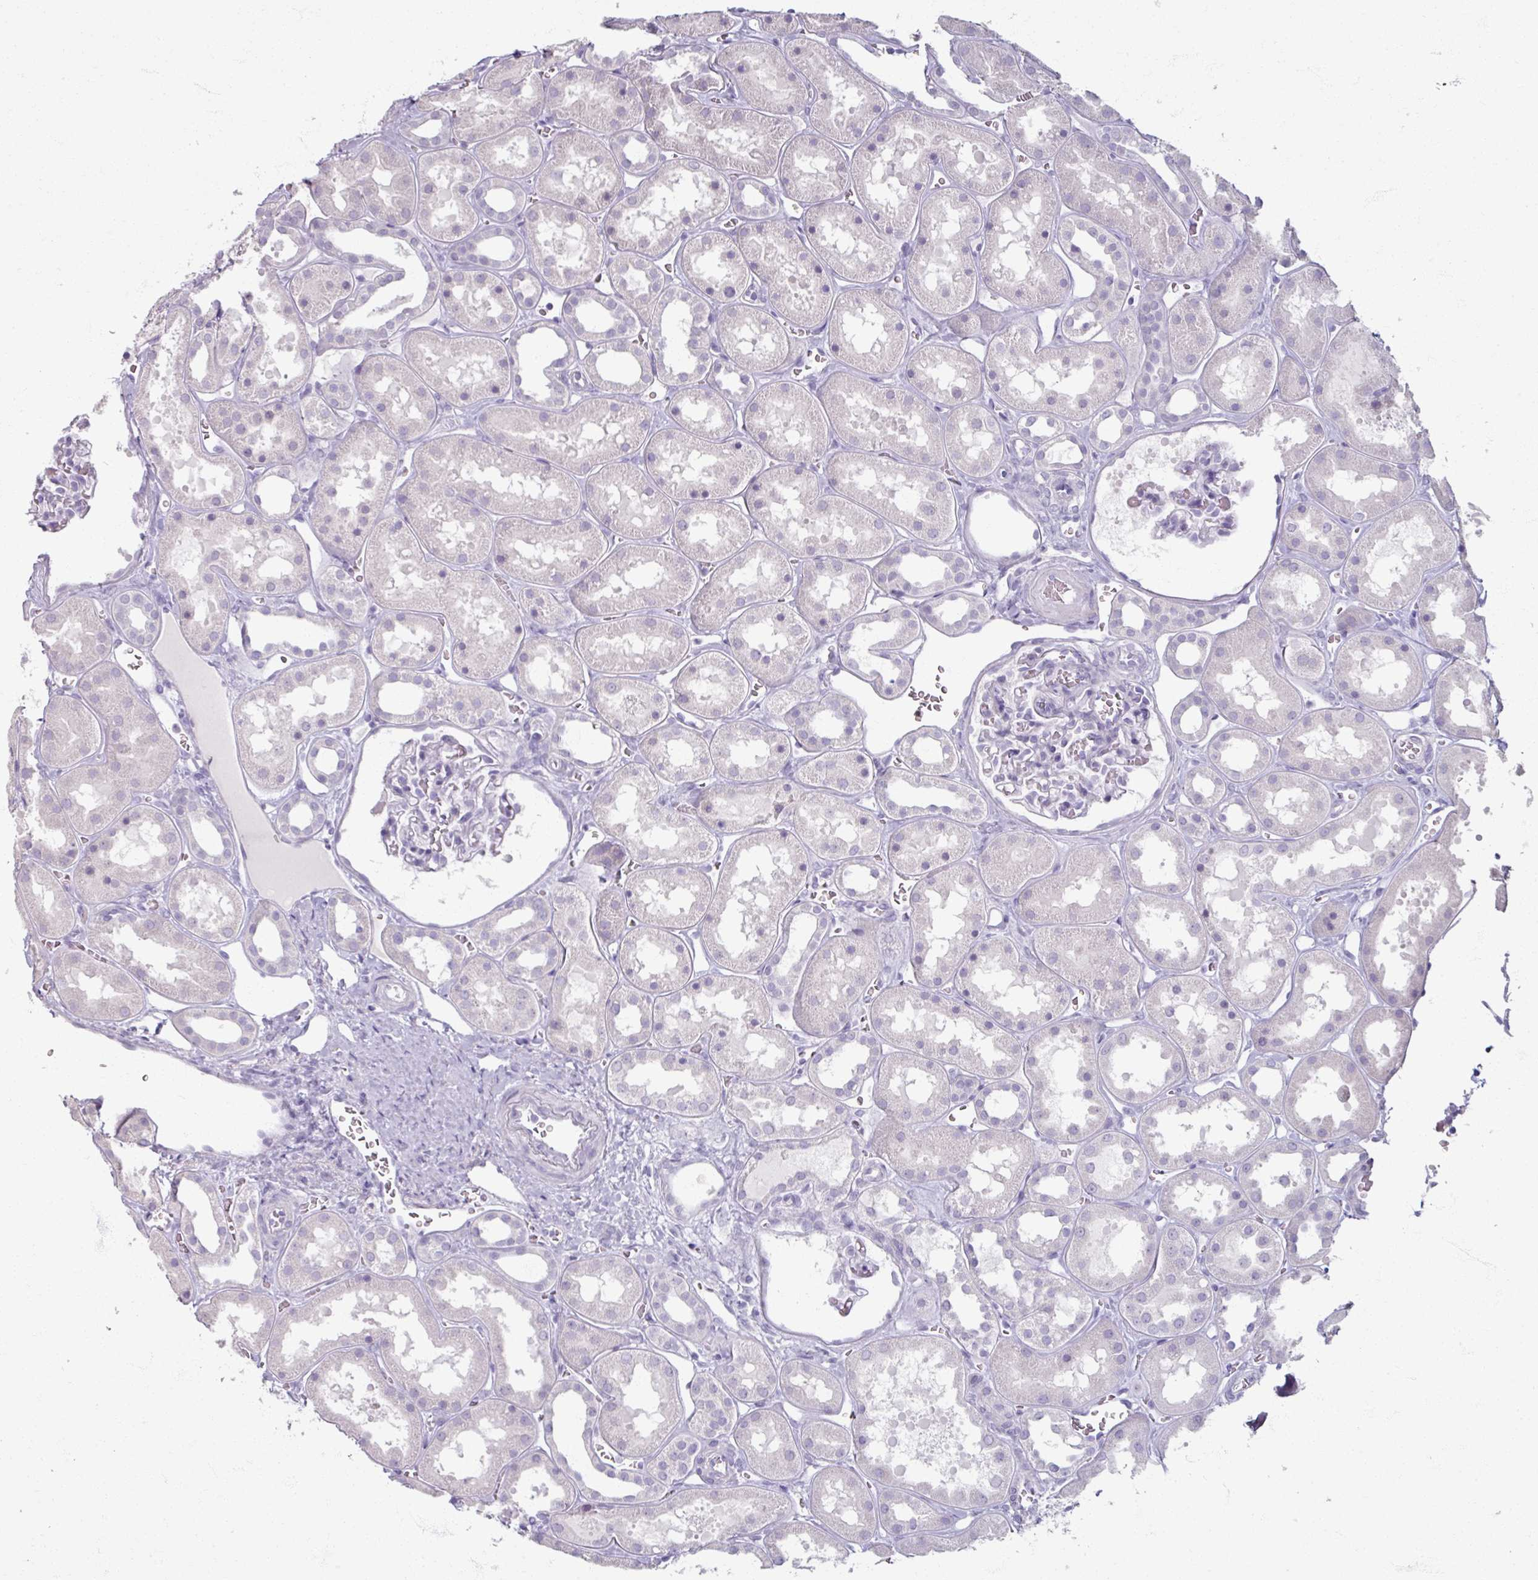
{"staining": {"intensity": "negative", "quantity": "none", "location": "none"}, "tissue": "kidney", "cell_type": "Cells in glomeruli", "image_type": "normal", "snomed": [{"axis": "morphology", "description": "Normal tissue, NOS"}, {"axis": "topography", "description": "Kidney"}], "caption": "Human kidney stained for a protein using immunohistochemistry displays no positivity in cells in glomeruli.", "gene": "TG", "patient": {"sex": "female", "age": 41}}